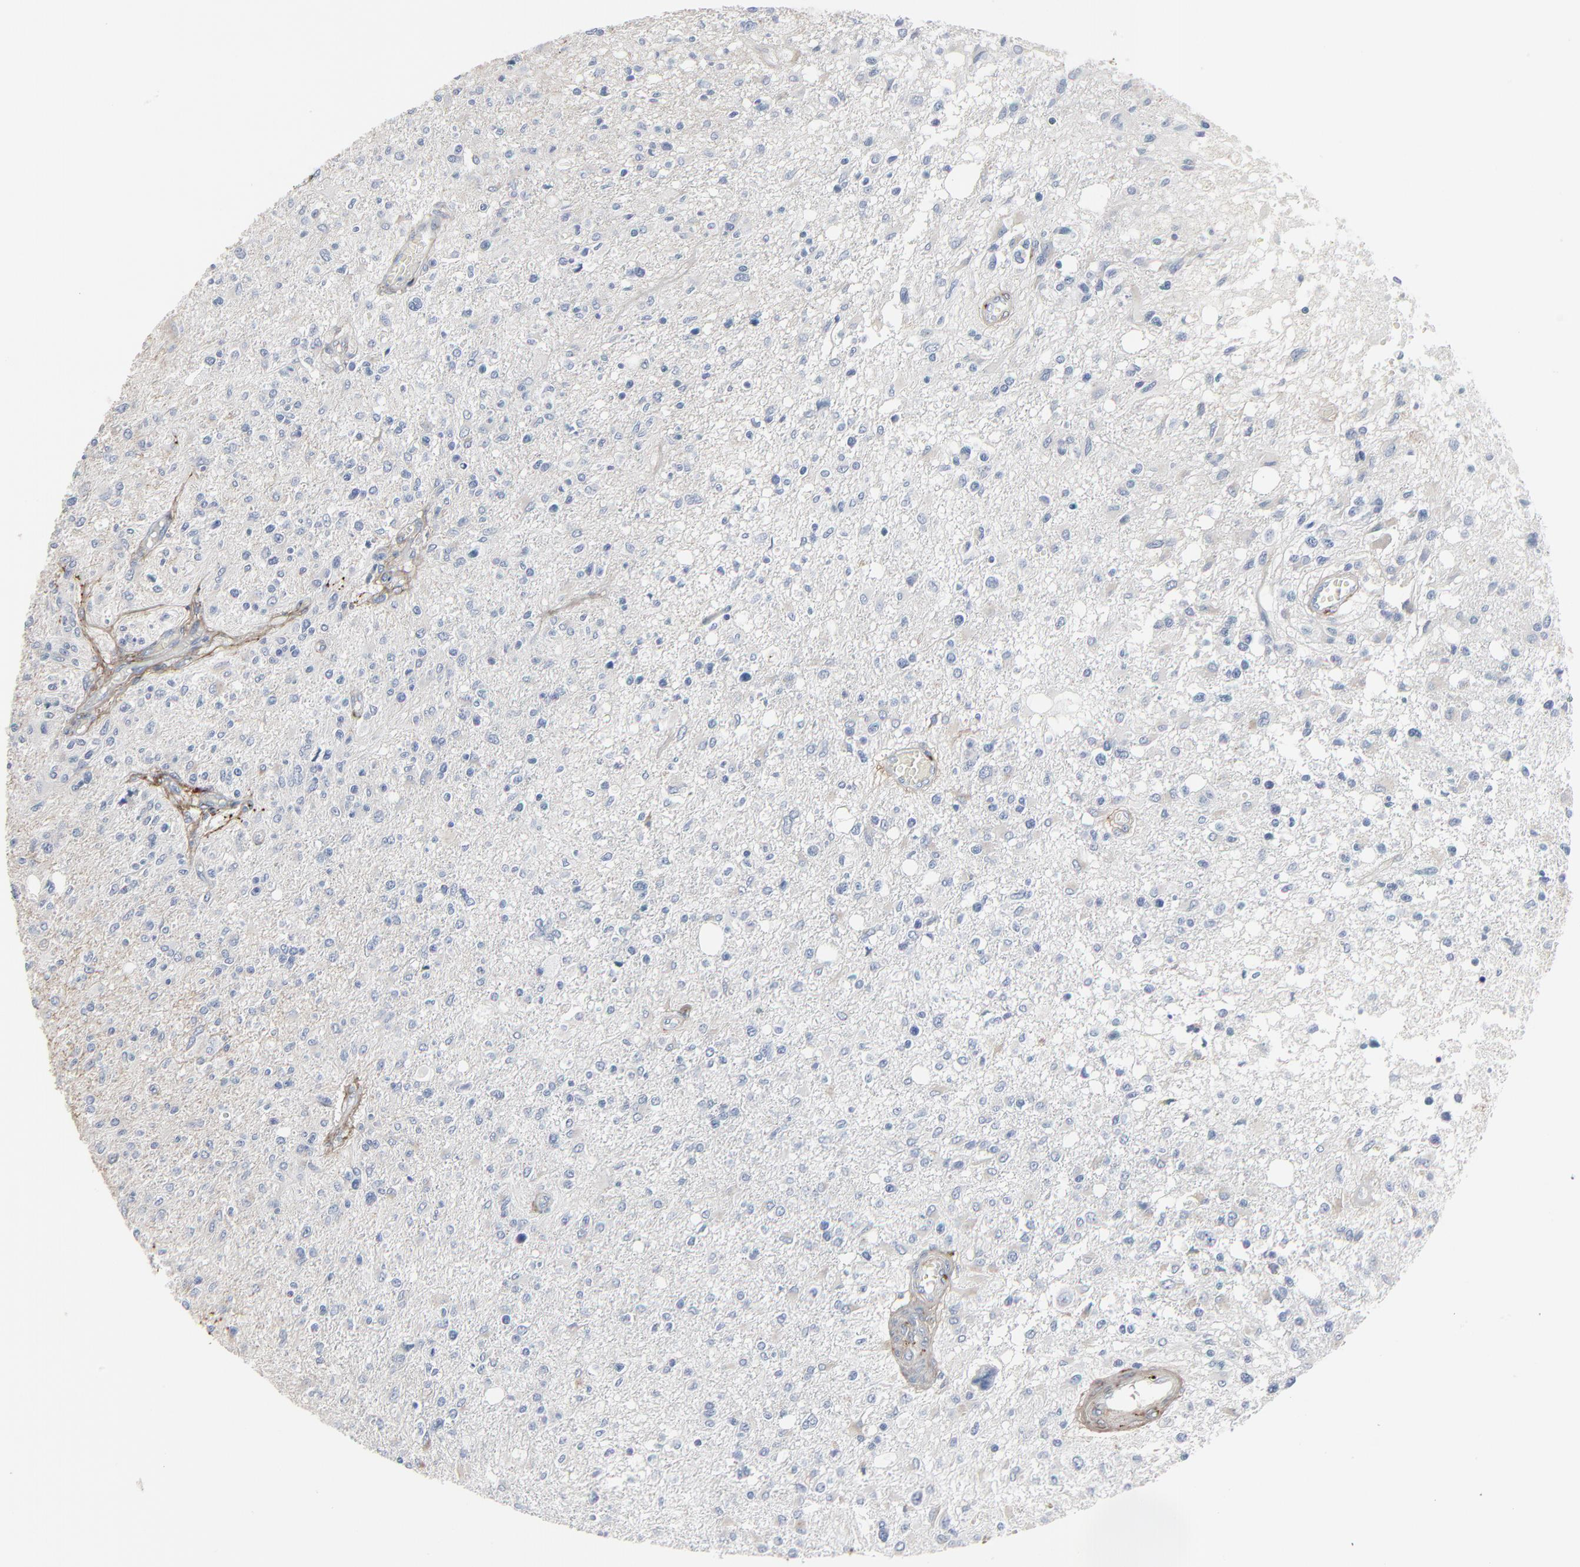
{"staining": {"intensity": "weak", "quantity": "<25%", "location": "cytoplasmic/membranous"}, "tissue": "glioma", "cell_type": "Tumor cells", "image_type": "cancer", "snomed": [{"axis": "morphology", "description": "Glioma, malignant, High grade"}, {"axis": "topography", "description": "Cerebral cortex"}], "caption": "Histopathology image shows no protein expression in tumor cells of high-grade glioma (malignant) tissue.", "gene": "BGN", "patient": {"sex": "male", "age": 76}}